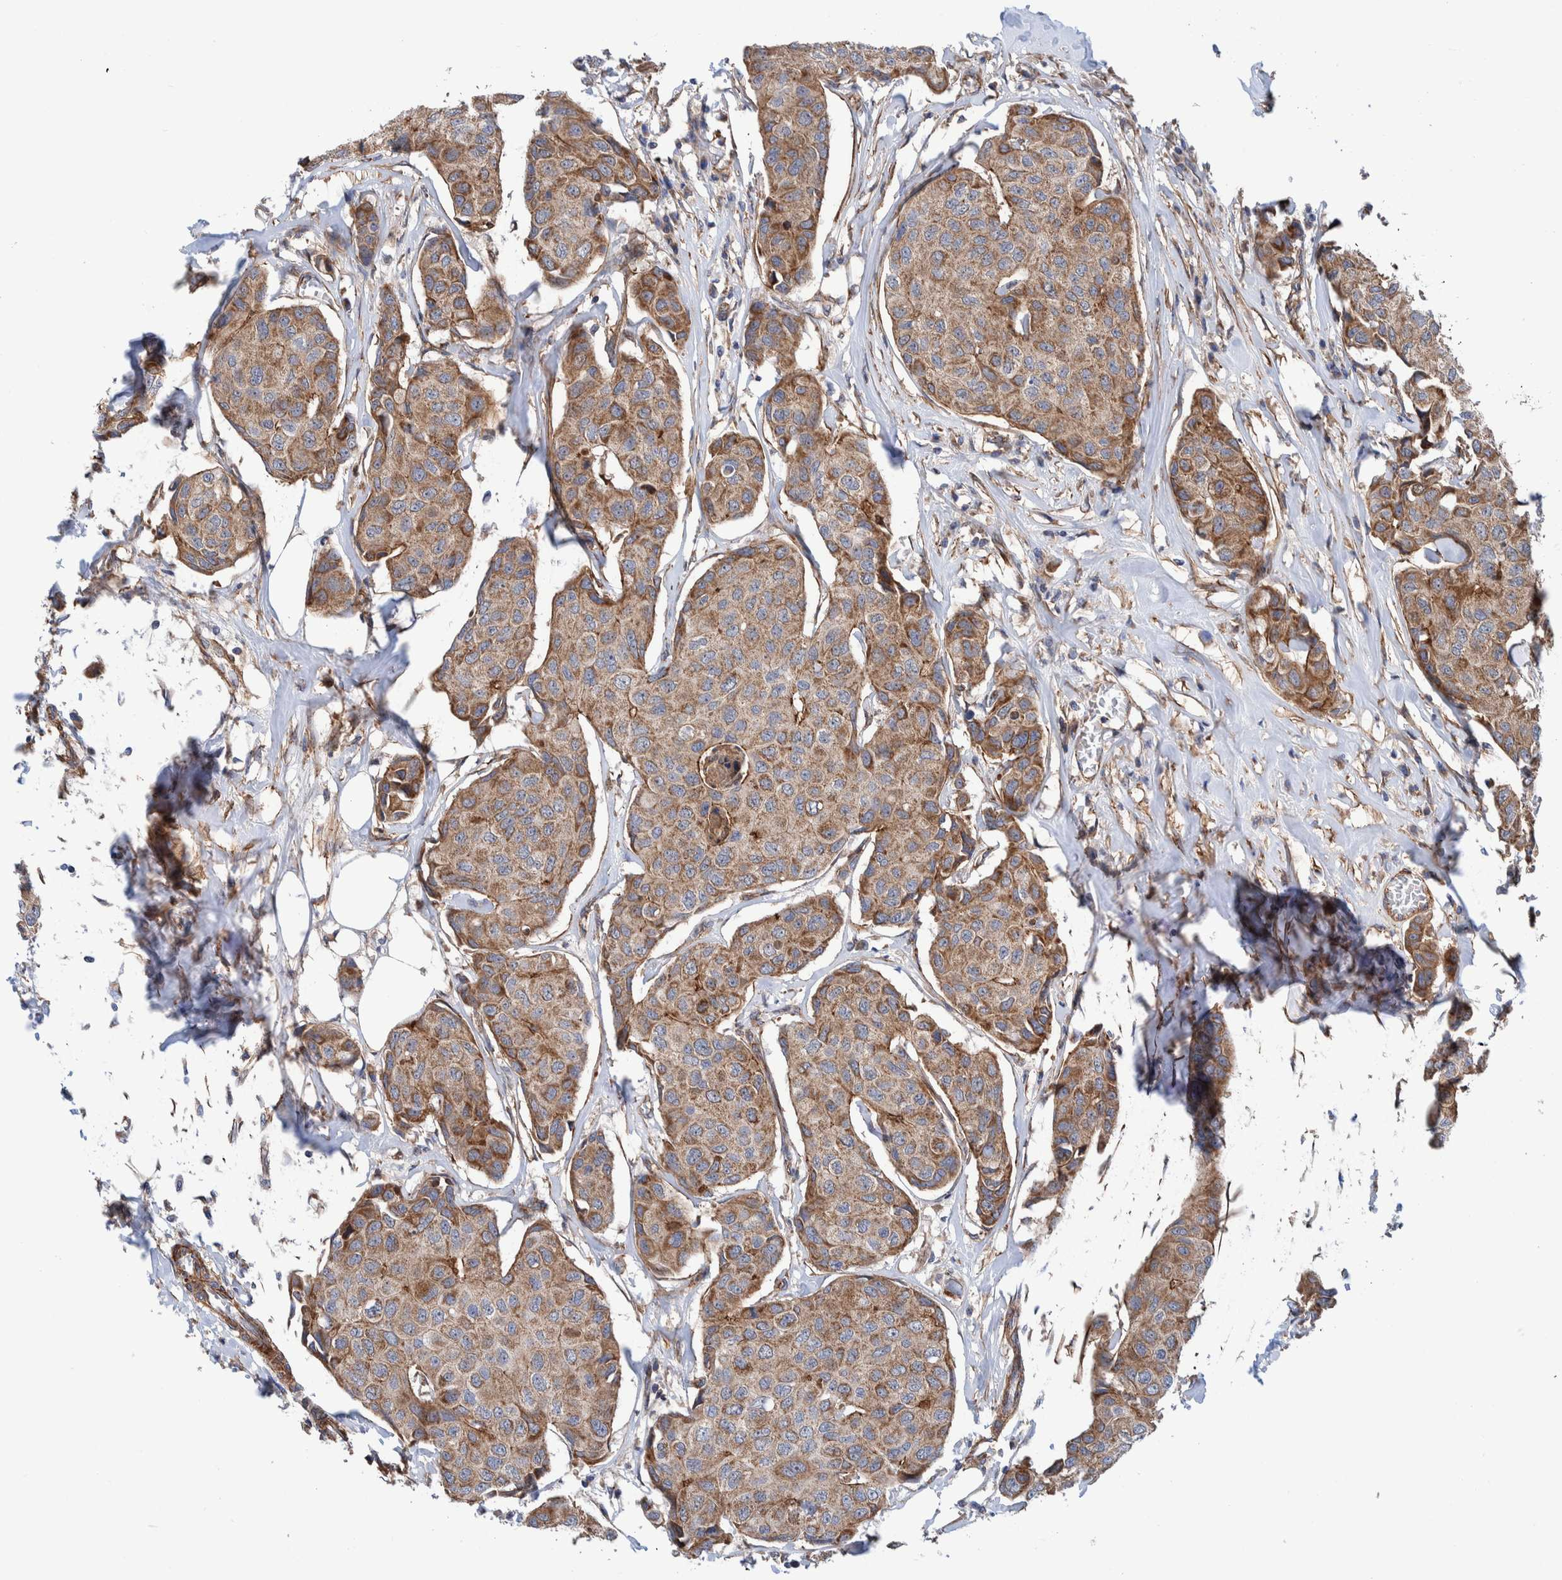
{"staining": {"intensity": "moderate", "quantity": ">75%", "location": "cytoplasmic/membranous"}, "tissue": "breast cancer", "cell_type": "Tumor cells", "image_type": "cancer", "snomed": [{"axis": "morphology", "description": "Duct carcinoma"}, {"axis": "topography", "description": "Breast"}], "caption": "Brown immunohistochemical staining in human breast cancer (intraductal carcinoma) exhibits moderate cytoplasmic/membranous expression in approximately >75% of tumor cells.", "gene": "SLC25A10", "patient": {"sex": "female", "age": 80}}